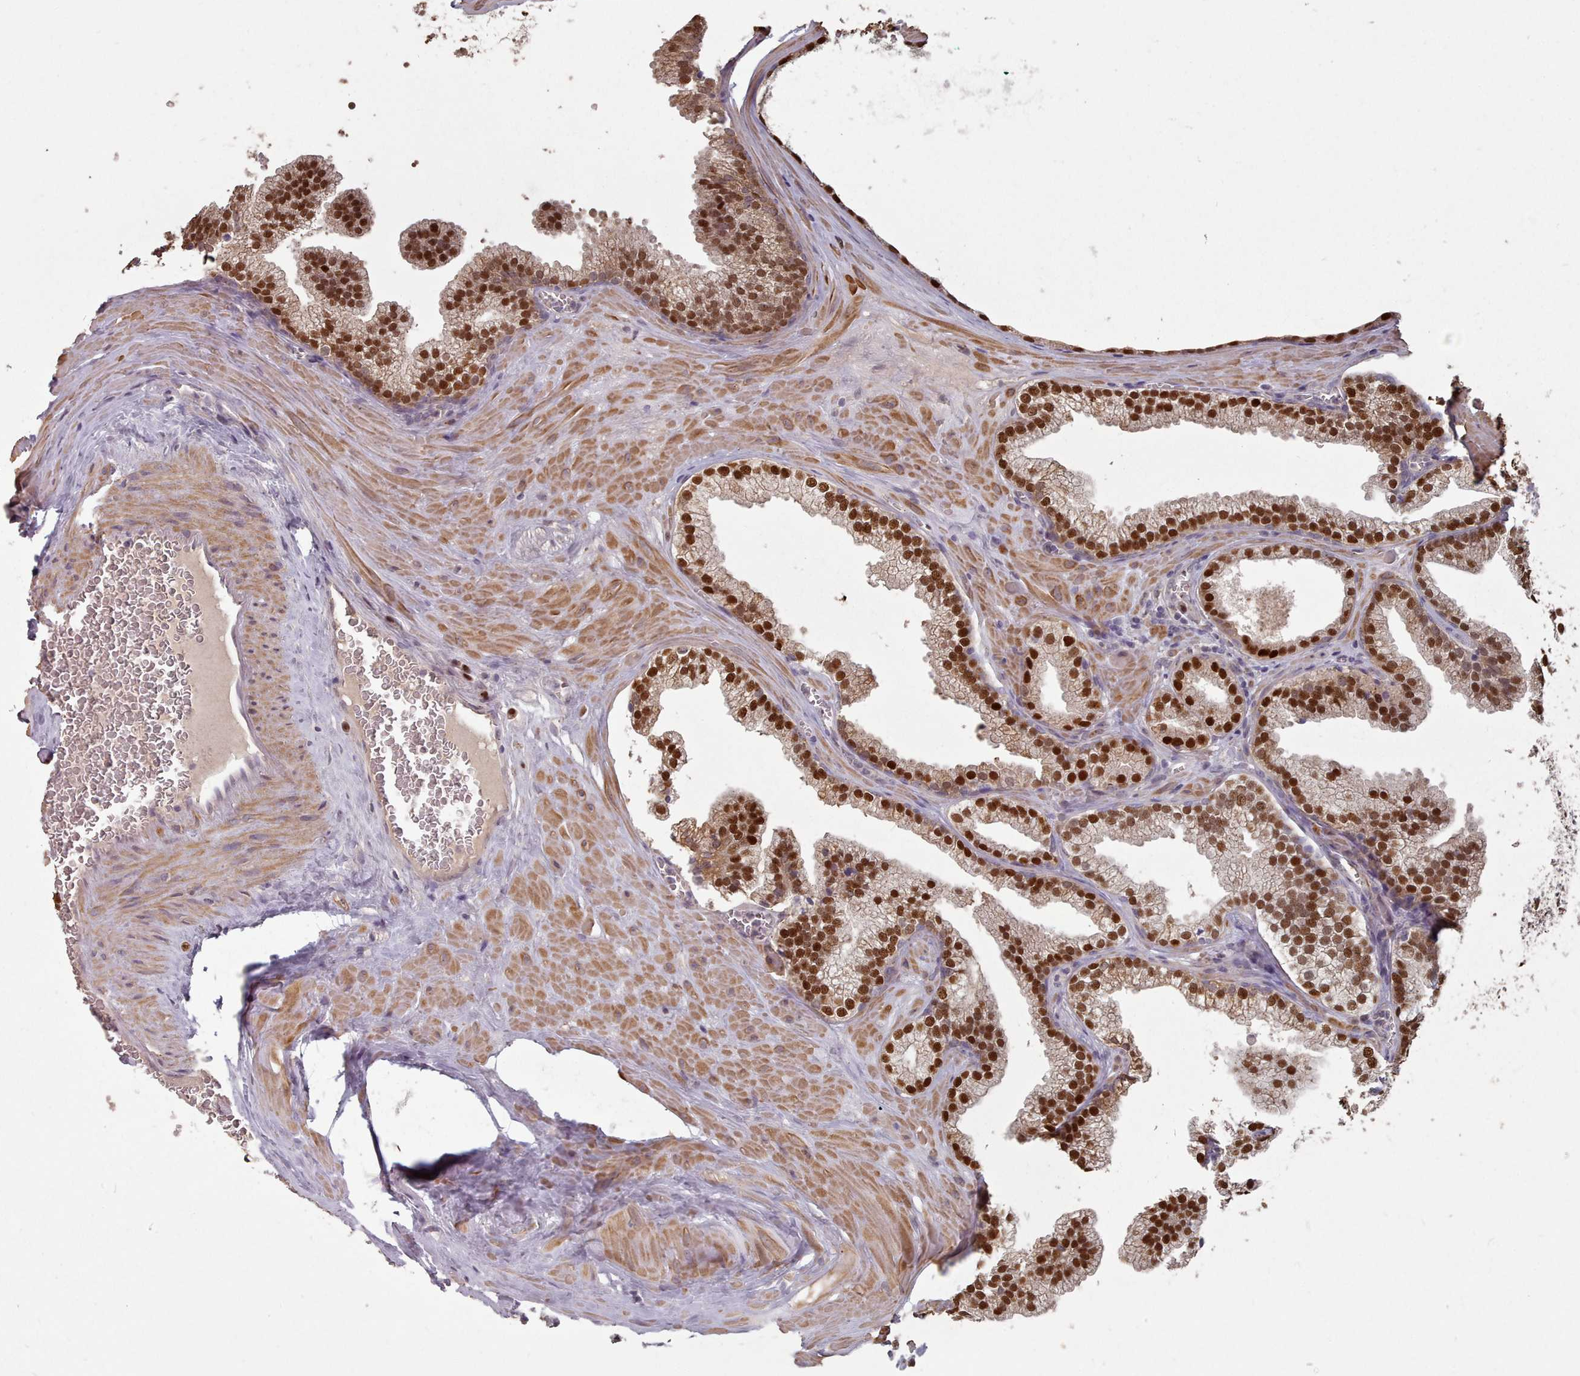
{"staining": {"intensity": "strong", "quantity": ">75%", "location": "cytoplasmic/membranous,nuclear"}, "tissue": "prostate cancer", "cell_type": "Tumor cells", "image_type": "cancer", "snomed": [{"axis": "morphology", "description": "Adenocarcinoma, Low grade"}, {"axis": "topography", "description": "Prostate"}], "caption": "Tumor cells show high levels of strong cytoplasmic/membranous and nuclear expression in about >75% of cells in prostate cancer.", "gene": "ERCC6L", "patient": {"sex": "male", "age": 60}}